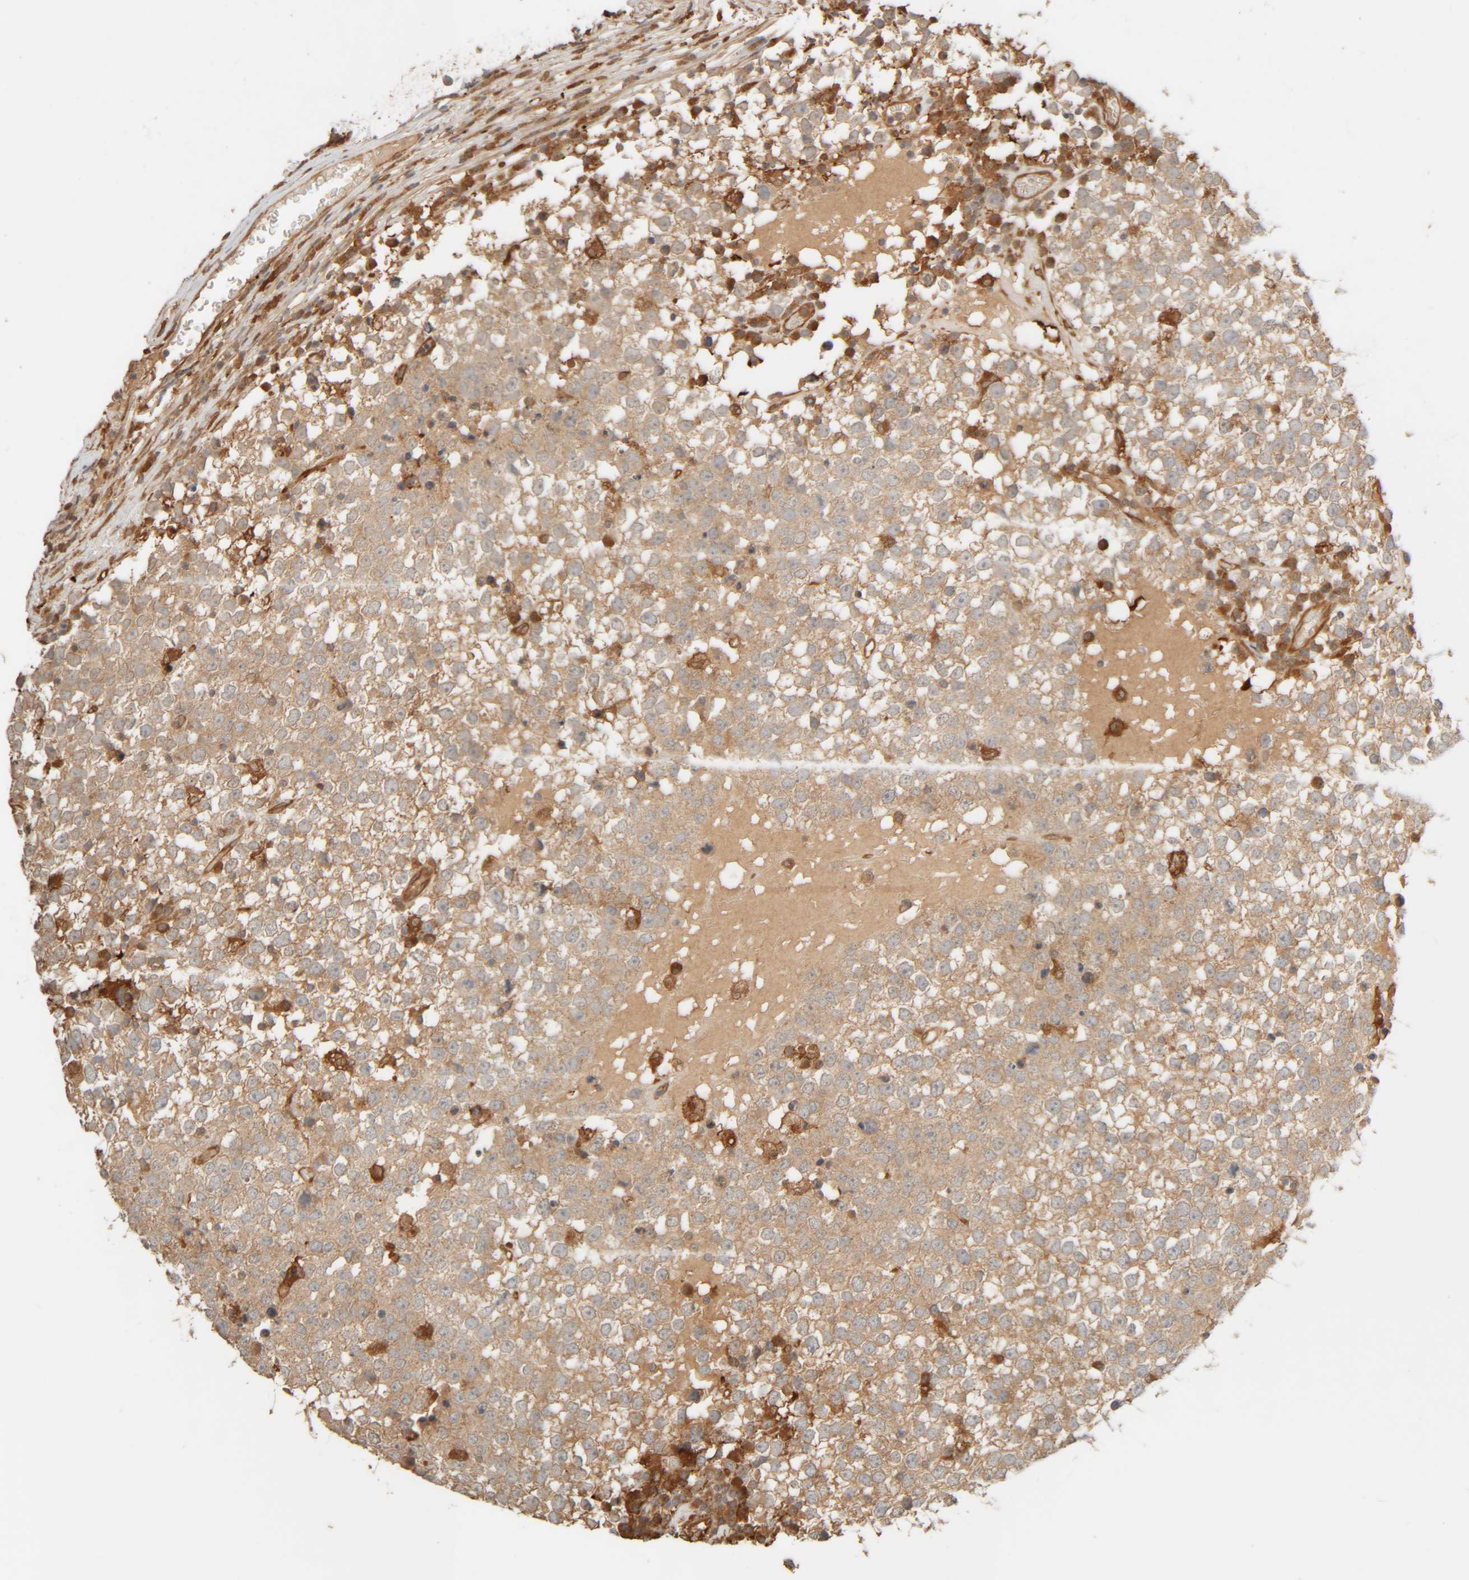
{"staining": {"intensity": "weak", "quantity": ">75%", "location": "cytoplasmic/membranous"}, "tissue": "testis cancer", "cell_type": "Tumor cells", "image_type": "cancer", "snomed": [{"axis": "morphology", "description": "Seminoma, NOS"}, {"axis": "topography", "description": "Testis"}], "caption": "IHC staining of testis cancer (seminoma), which reveals low levels of weak cytoplasmic/membranous staining in about >75% of tumor cells indicating weak cytoplasmic/membranous protein staining. The staining was performed using DAB (brown) for protein detection and nuclei were counterstained in hematoxylin (blue).", "gene": "TMEM192", "patient": {"sex": "male", "age": 65}}